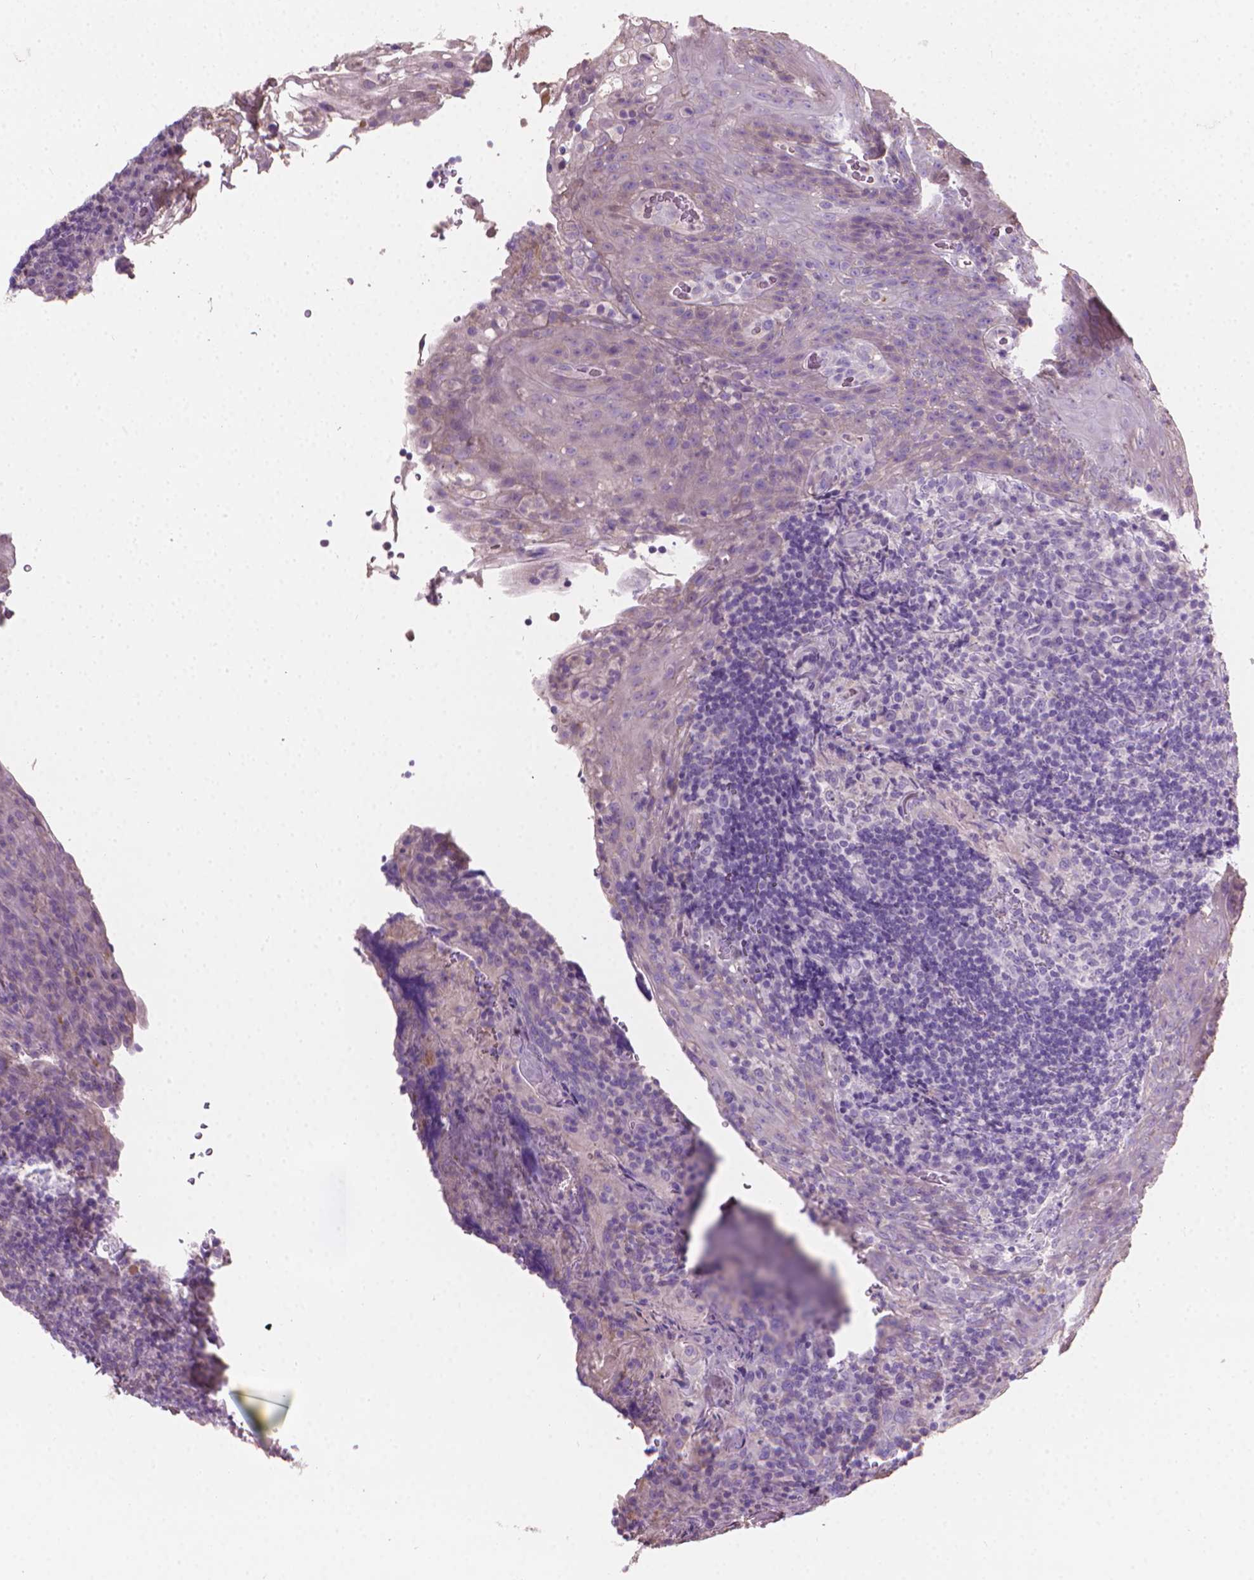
{"staining": {"intensity": "negative", "quantity": "none", "location": "none"}, "tissue": "tonsil", "cell_type": "Germinal center cells", "image_type": "normal", "snomed": [{"axis": "morphology", "description": "Normal tissue, NOS"}, {"axis": "topography", "description": "Tonsil"}], "caption": "A high-resolution micrograph shows immunohistochemistry staining of benign tonsil, which demonstrates no significant staining in germinal center cells.", "gene": "CABCOCO1", "patient": {"sex": "male", "age": 17}}